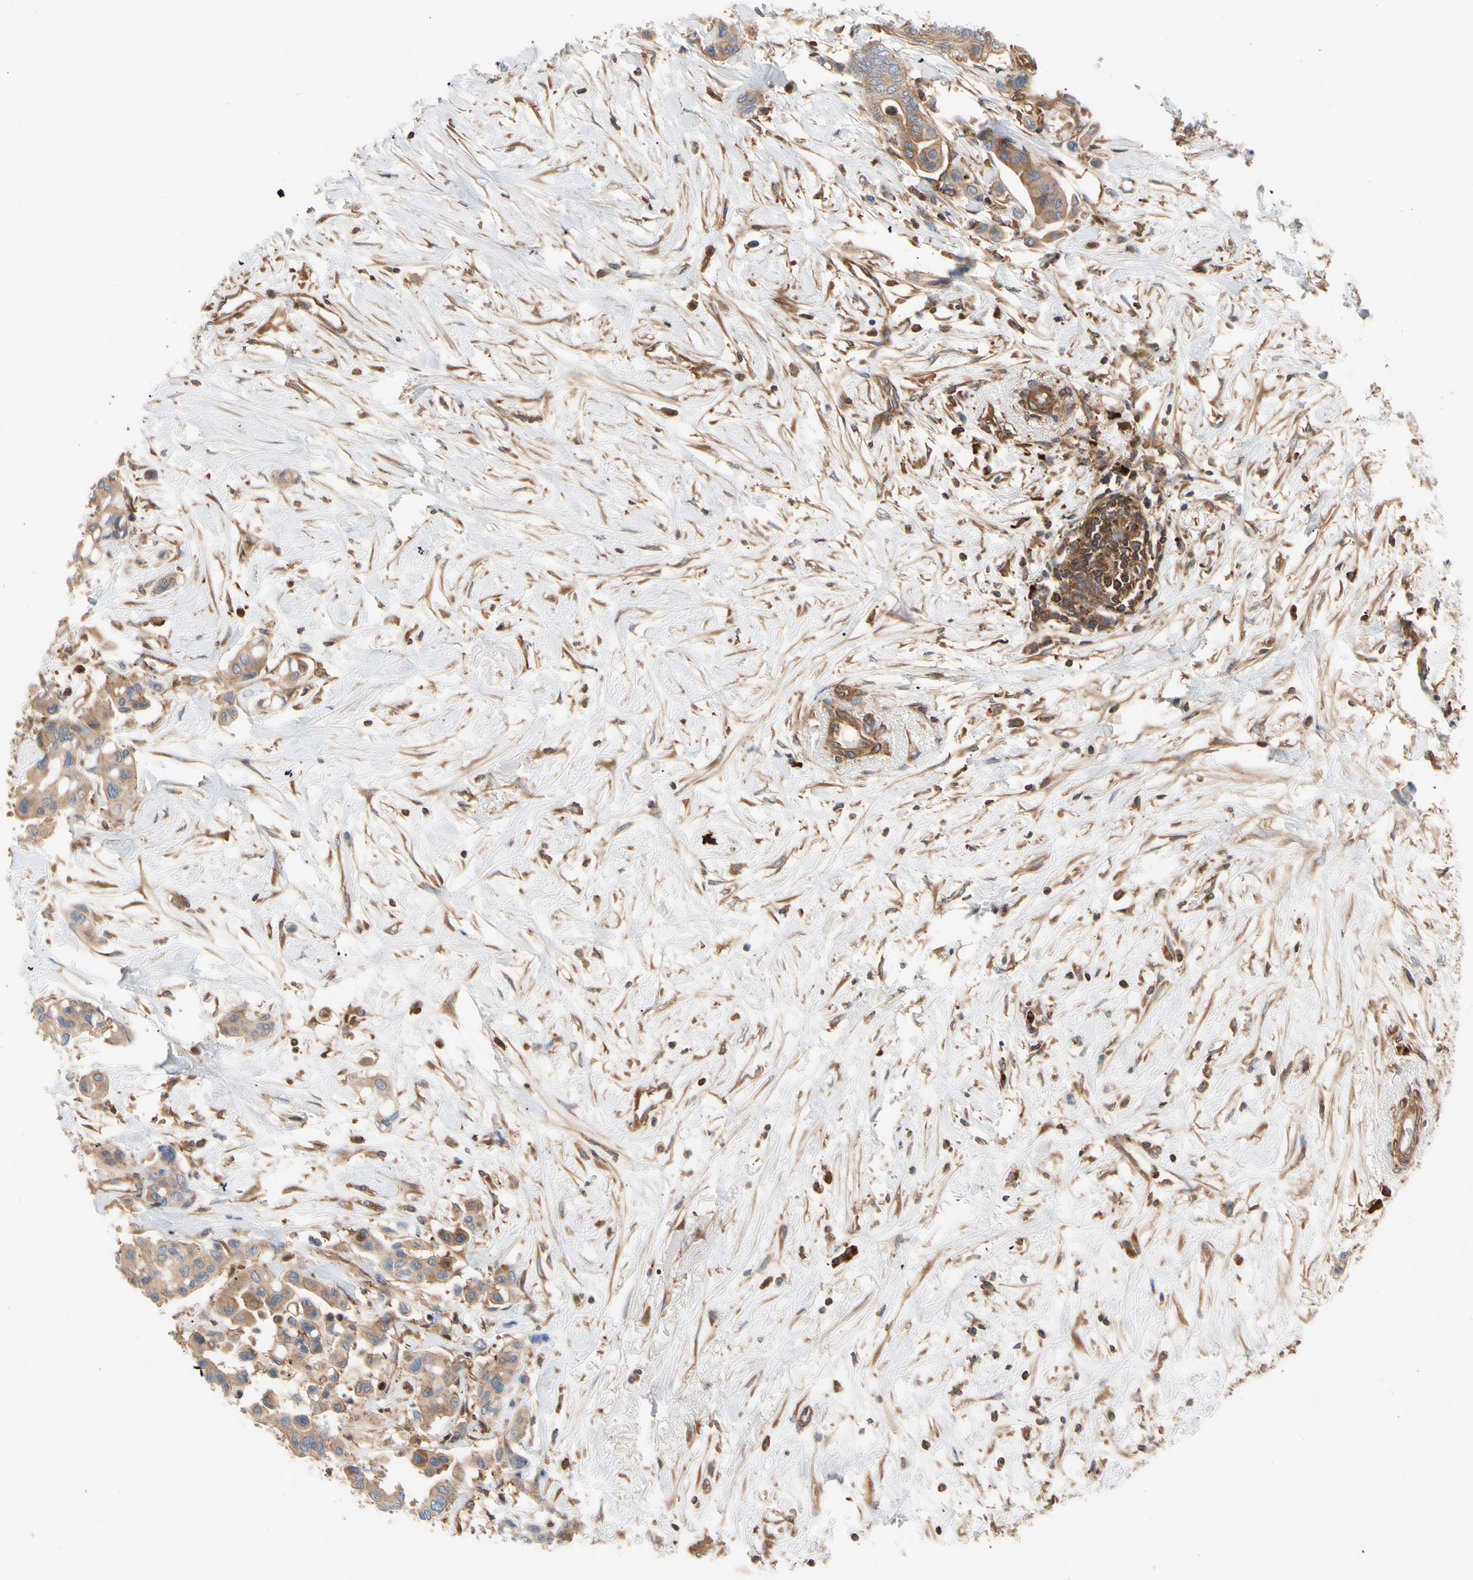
{"staining": {"intensity": "moderate", "quantity": ">75%", "location": "cytoplasmic/membranous"}, "tissue": "colorectal cancer", "cell_type": "Tumor cells", "image_type": "cancer", "snomed": [{"axis": "morphology", "description": "Normal tissue, NOS"}, {"axis": "morphology", "description": "Adenocarcinoma, NOS"}, {"axis": "topography", "description": "Colon"}], "caption": "Colorectal adenocarcinoma was stained to show a protein in brown. There is medium levels of moderate cytoplasmic/membranous staining in approximately >75% of tumor cells.", "gene": "ROCK1", "patient": {"sex": "male", "age": 82}}